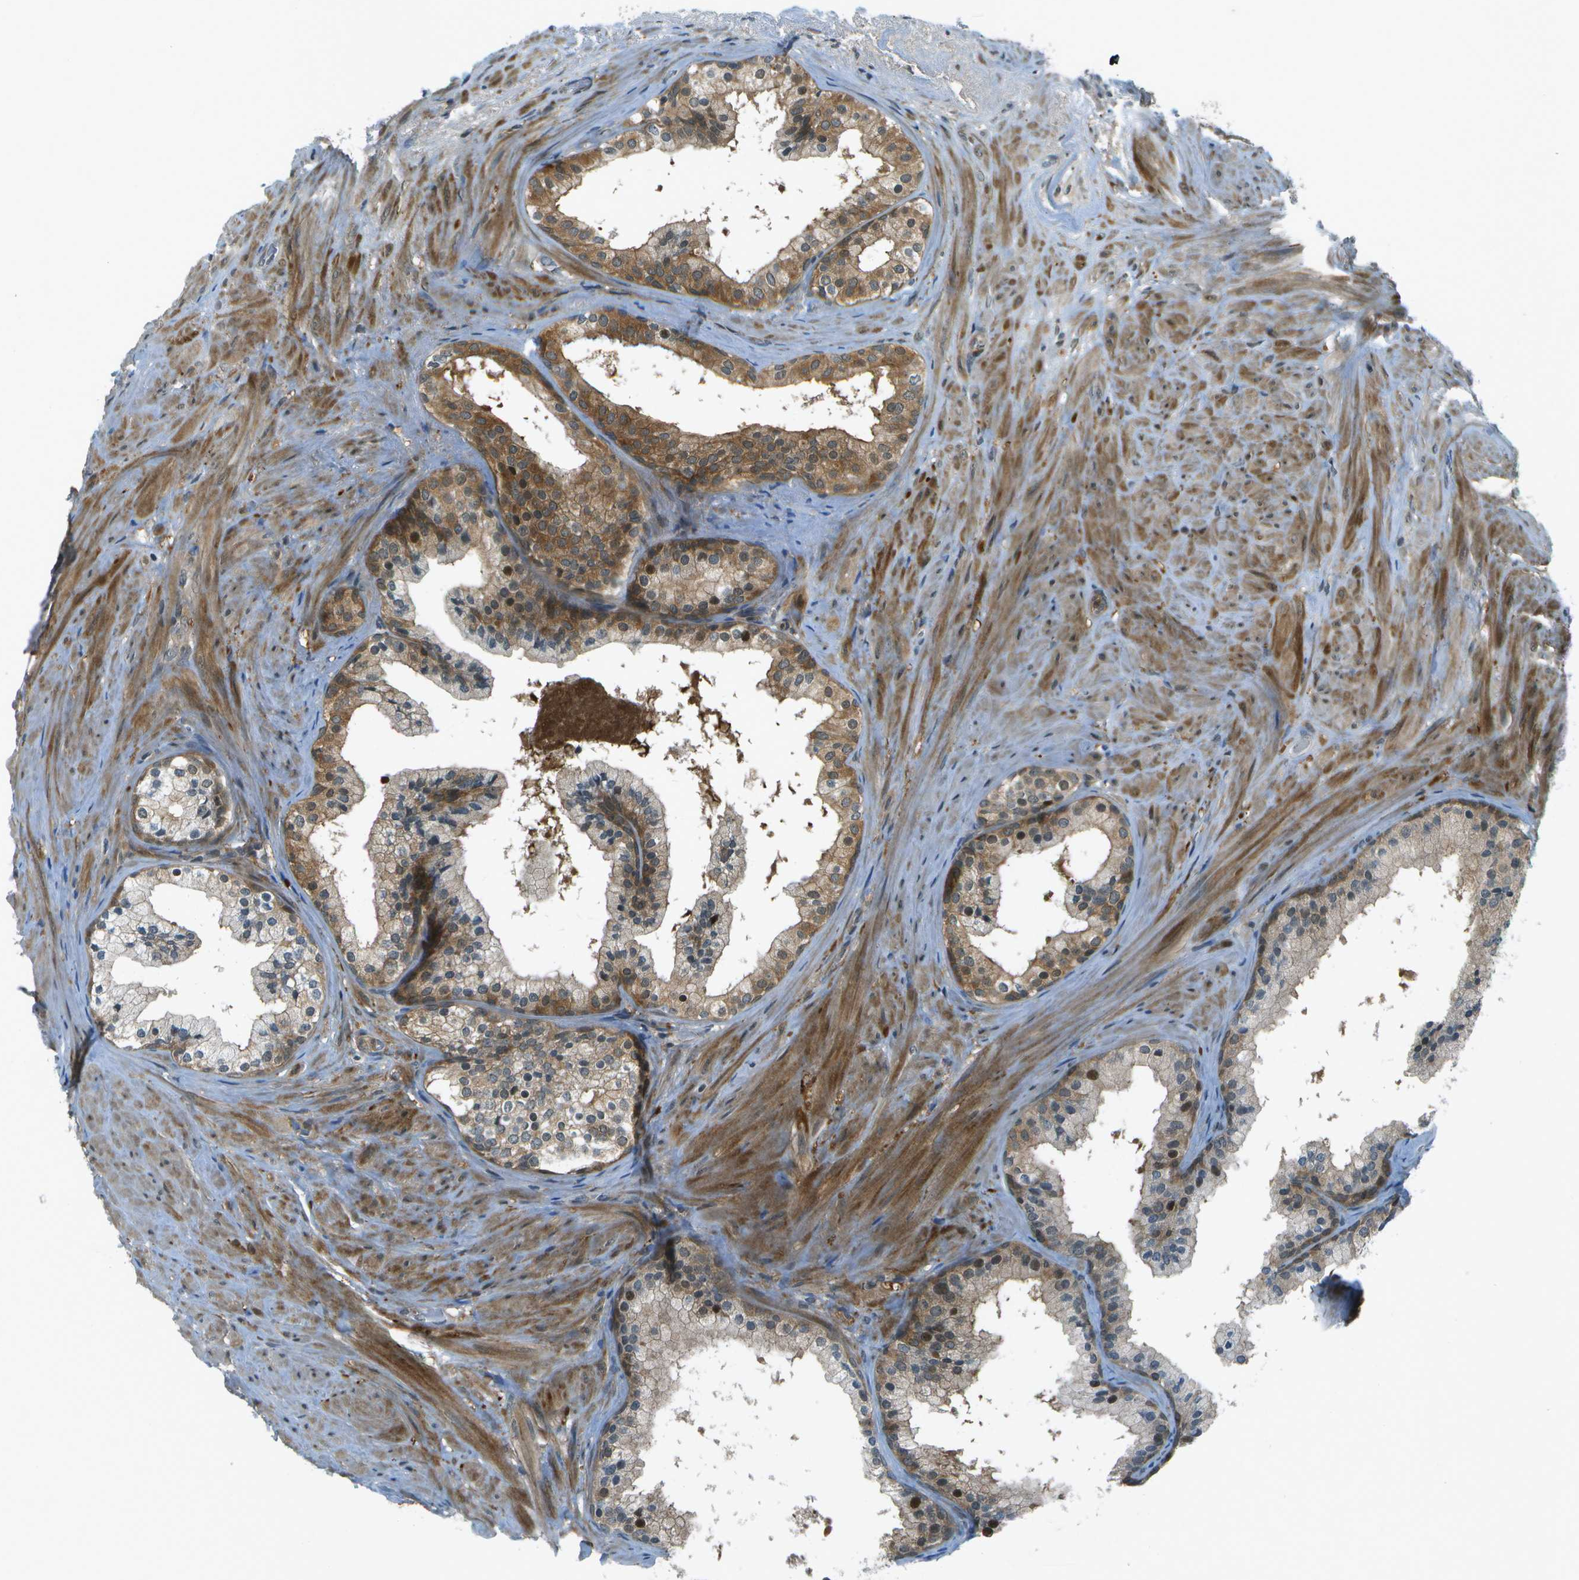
{"staining": {"intensity": "moderate", "quantity": "25%-75%", "location": "cytoplasmic/membranous,nuclear"}, "tissue": "prostate cancer", "cell_type": "Tumor cells", "image_type": "cancer", "snomed": [{"axis": "morphology", "description": "Adenocarcinoma, Low grade"}, {"axis": "topography", "description": "Prostate"}], "caption": "This image demonstrates IHC staining of human prostate cancer, with medium moderate cytoplasmic/membranous and nuclear staining in about 25%-75% of tumor cells.", "gene": "TMEM19", "patient": {"sex": "male", "age": 69}}